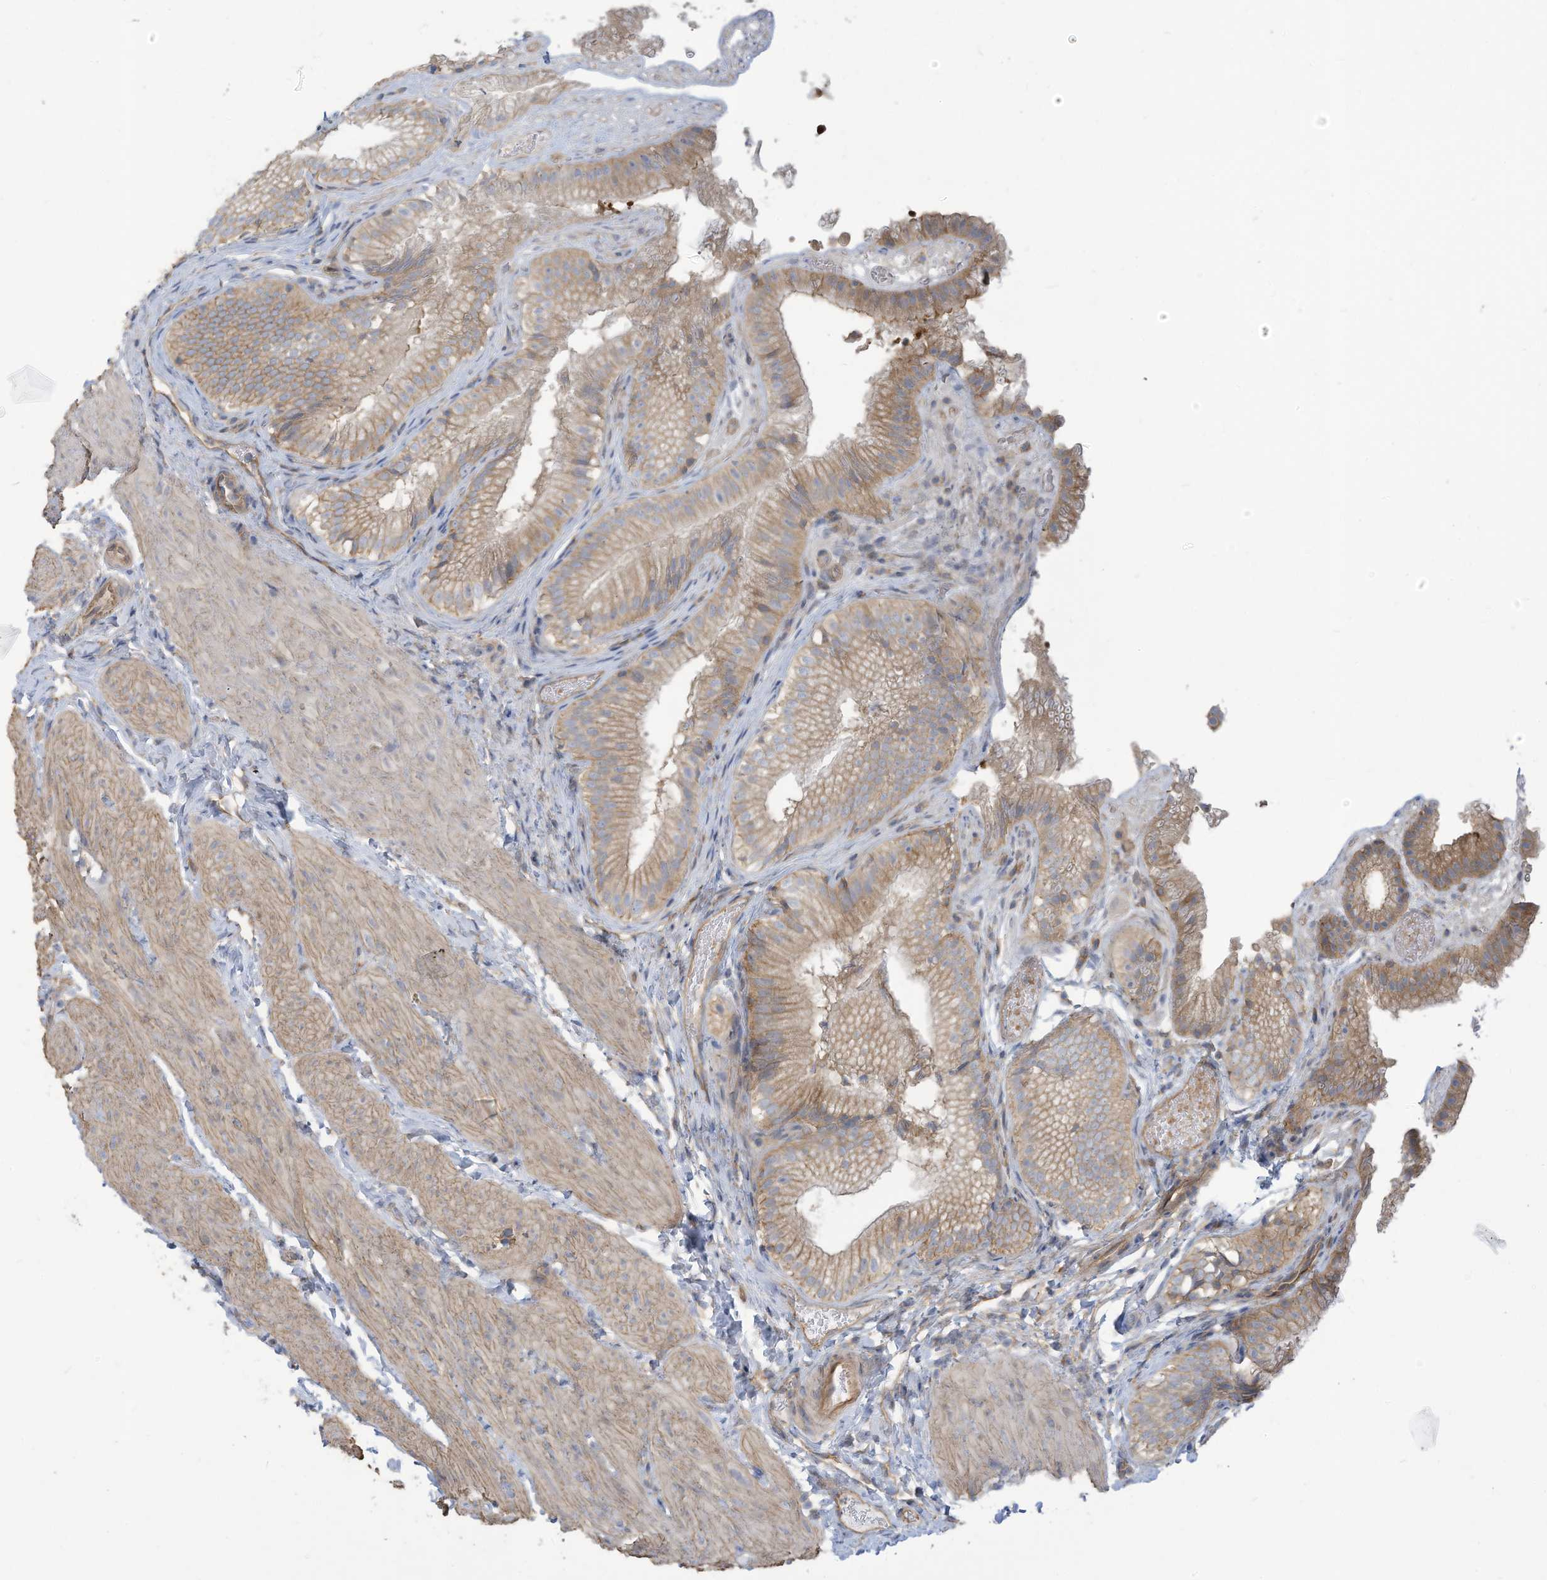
{"staining": {"intensity": "moderate", "quantity": "25%-75%", "location": "cytoplasmic/membranous"}, "tissue": "gallbladder", "cell_type": "Glandular cells", "image_type": "normal", "snomed": [{"axis": "morphology", "description": "Normal tissue, NOS"}, {"axis": "topography", "description": "Gallbladder"}], "caption": "Immunohistochemistry (DAB) staining of normal gallbladder demonstrates moderate cytoplasmic/membranous protein expression in about 25%-75% of glandular cells. The protein is stained brown, and the nuclei are stained in blue (DAB (3,3'-diaminobenzidine) IHC with brightfield microscopy, high magnification).", "gene": "ADAT2", "patient": {"sex": "female", "age": 30}}